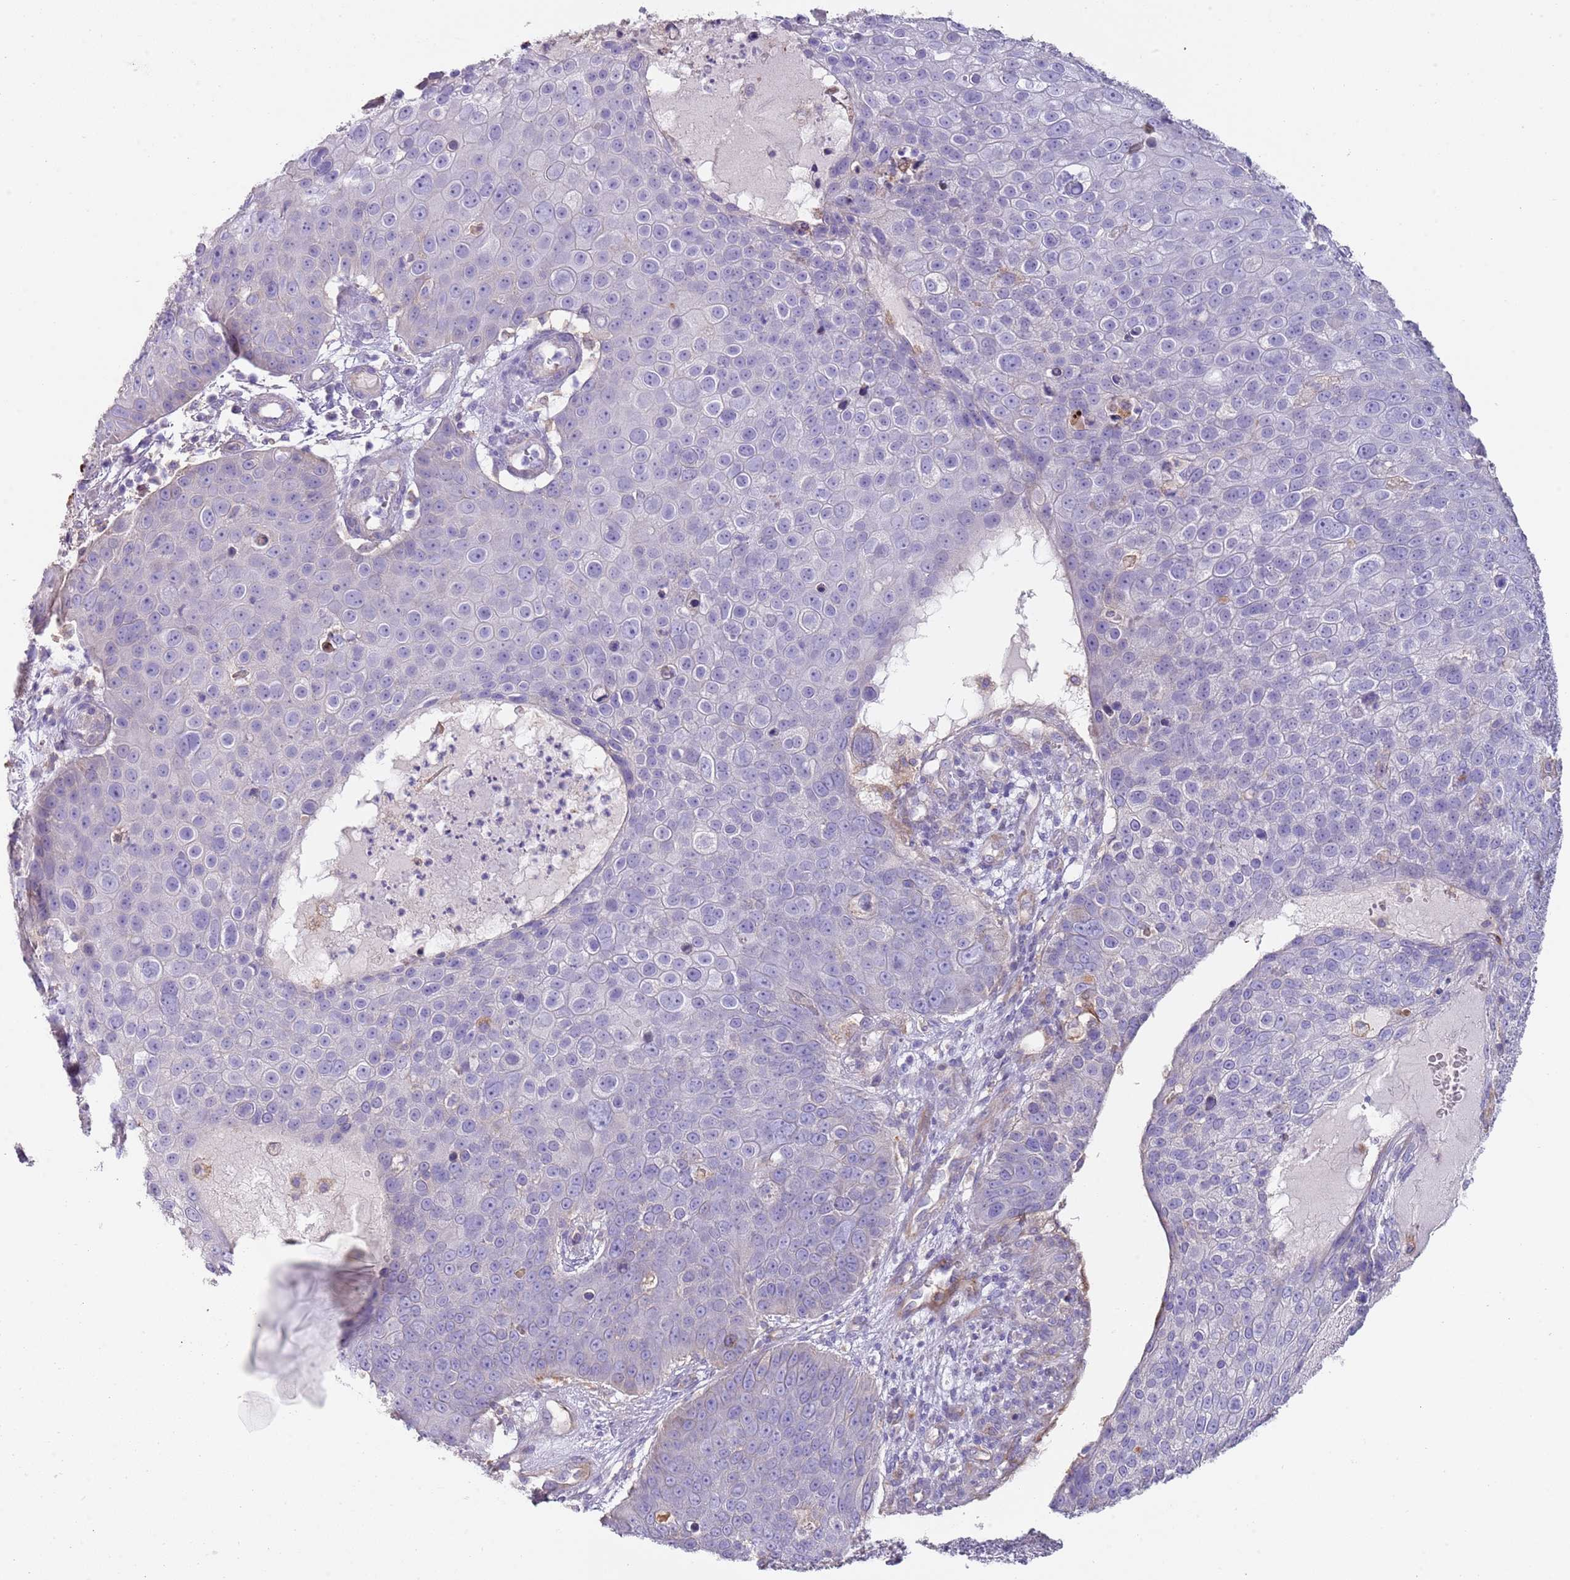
{"staining": {"intensity": "negative", "quantity": "none", "location": "none"}, "tissue": "skin cancer", "cell_type": "Tumor cells", "image_type": "cancer", "snomed": [{"axis": "morphology", "description": "Squamous cell carcinoma, NOS"}, {"axis": "topography", "description": "Skin"}], "caption": "Photomicrograph shows no protein staining in tumor cells of skin squamous cell carcinoma tissue.", "gene": "NBPF3", "patient": {"sex": "male", "age": 71}}